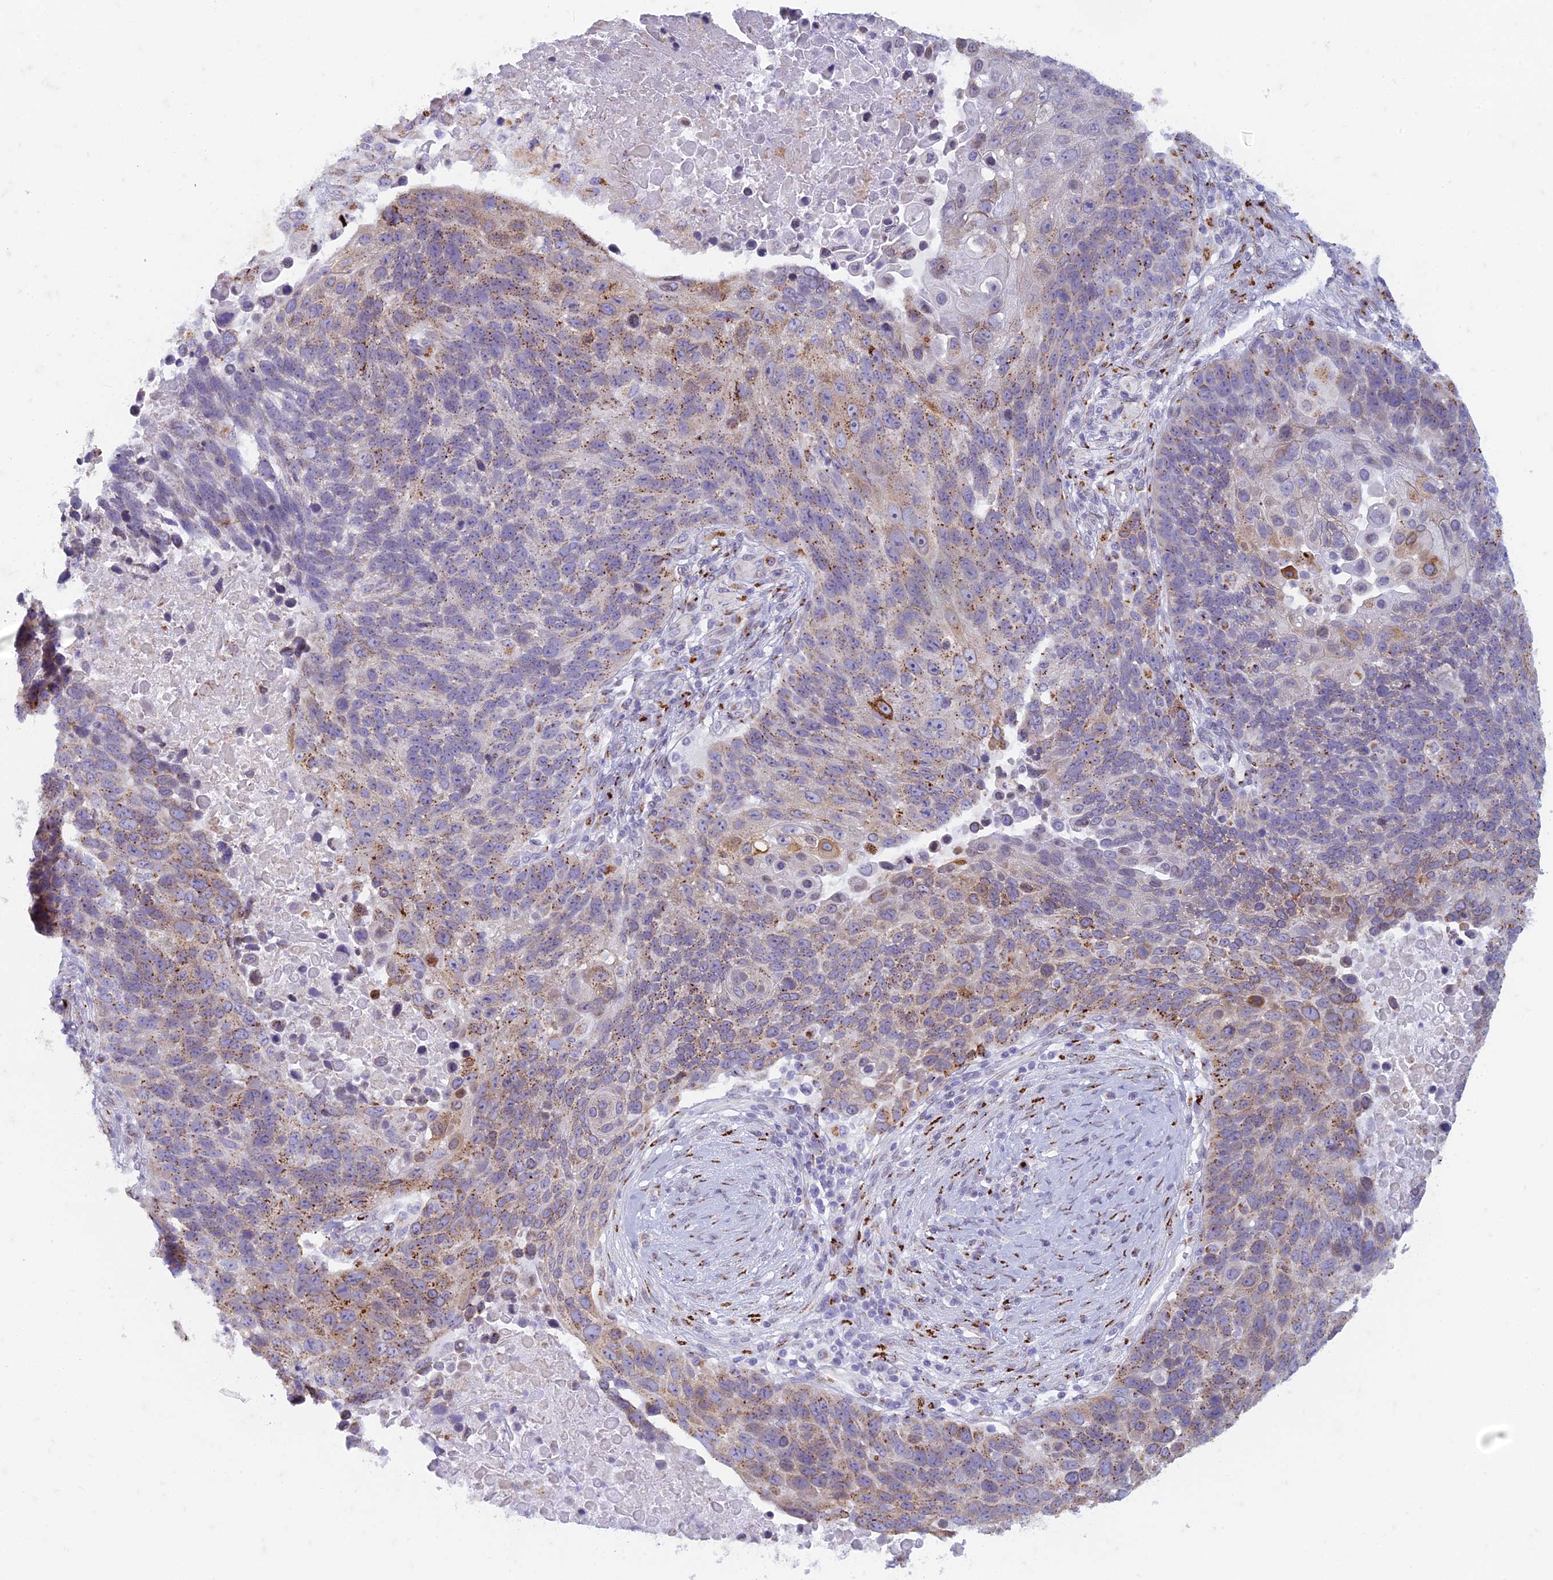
{"staining": {"intensity": "moderate", "quantity": "25%-75%", "location": "cytoplasmic/membranous"}, "tissue": "lung cancer", "cell_type": "Tumor cells", "image_type": "cancer", "snomed": [{"axis": "morphology", "description": "Normal tissue, NOS"}, {"axis": "morphology", "description": "Squamous cell carcinoma, NOS"}, {"axis": "topography", "description": "Lymph node"}, {"axis": "topography", "description": "Lung"}], "caption": "This micrograph displays squamous cell carcinoma (lung) stained with IHC to label a protein in brown. The cytoplasmic/membranous of tumor cells show moderate positivity for the protein. Nuclei are counter-stained blue.", "gene": "FAM3C", "patient": {"sex": "male", "age": 66}}